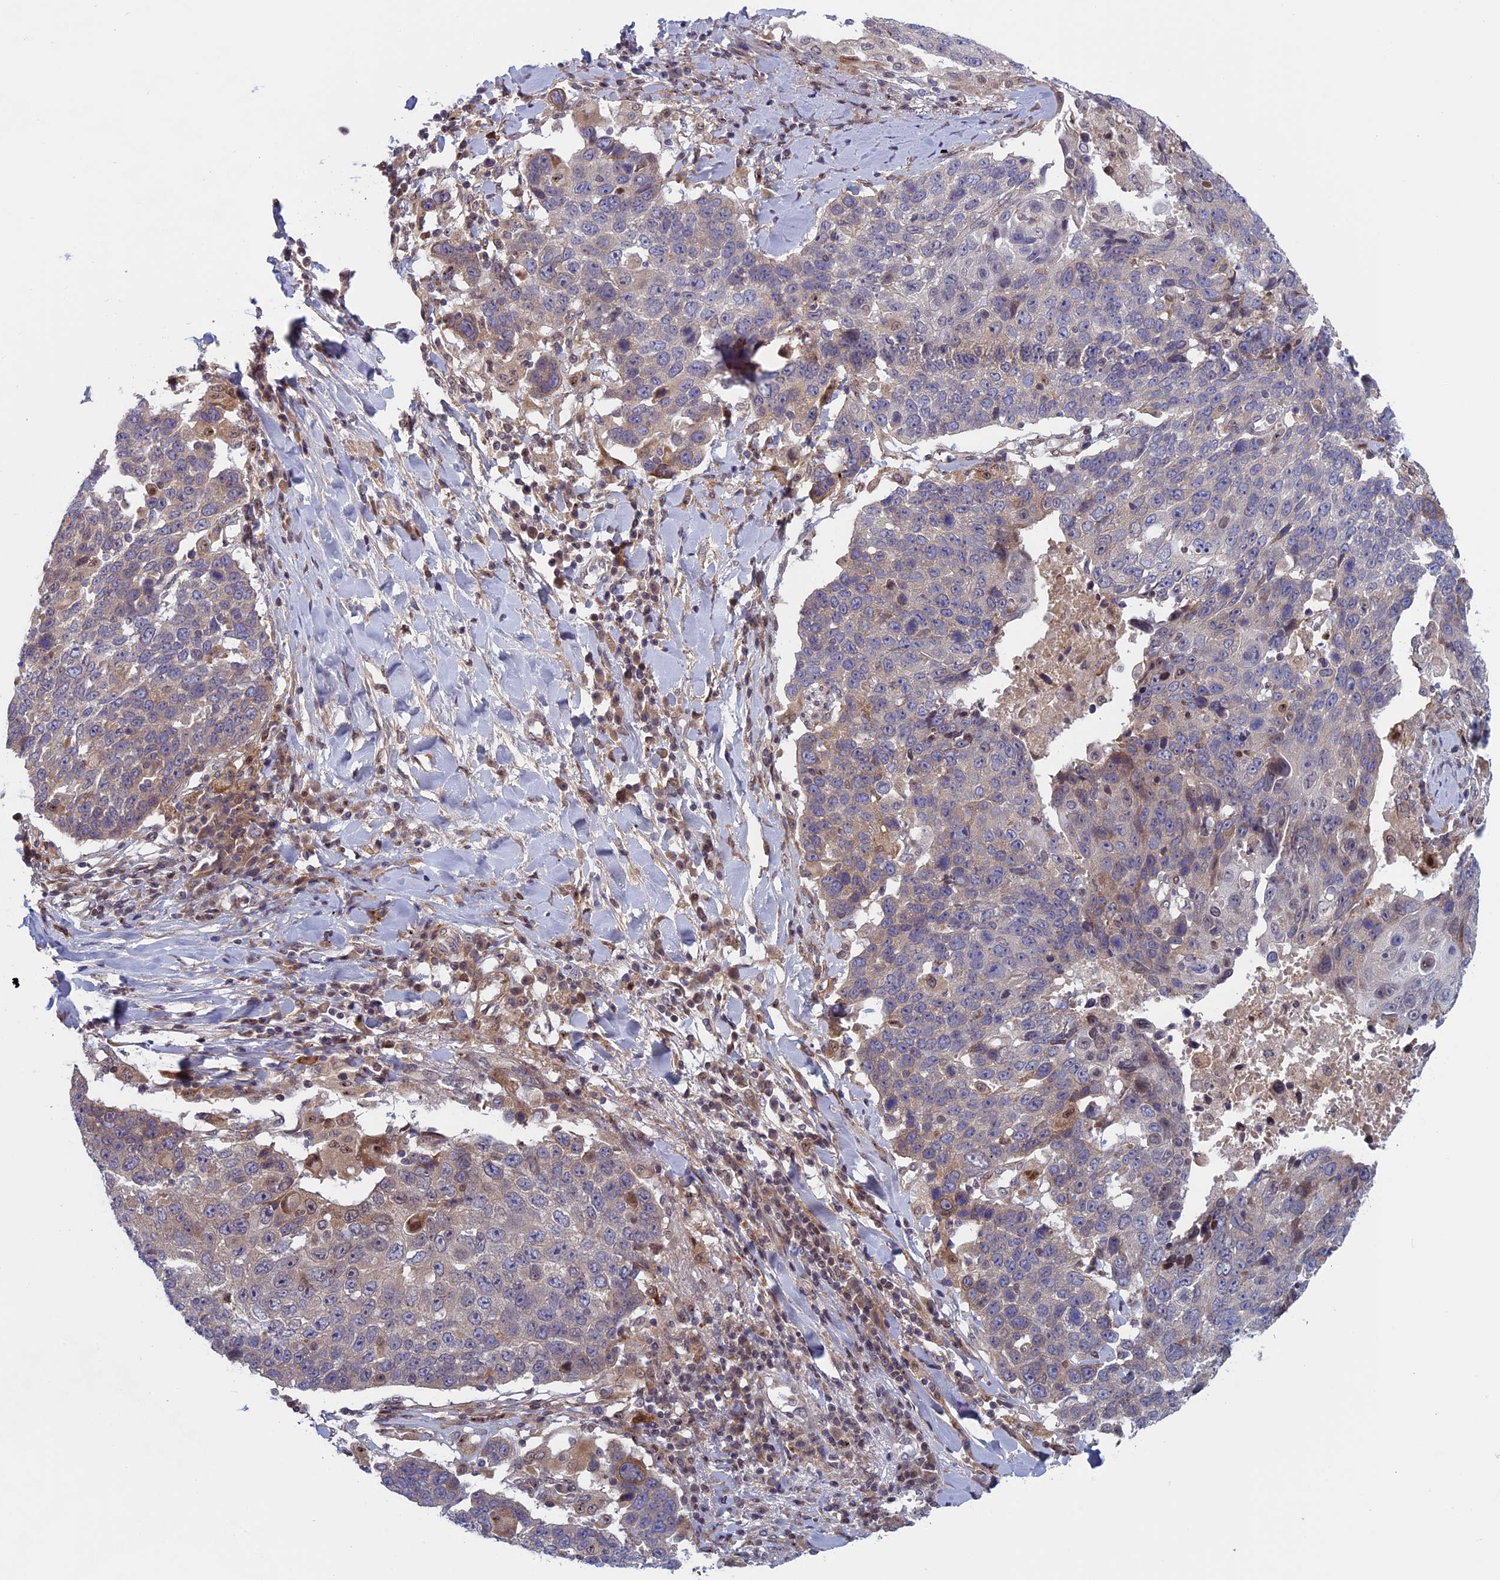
{"staining": {"intensity": "negative", "quantity": "none", "location": "none"}, "tissue": "lung cancer", "cell_type": "Tumor cells", "image_type": "cancer", "snomed": [{"axis": "morphology", "description": "Squamous cell carcinoma, NOS"}, {"axis": "topography", "description": "Lung"}], "caption": "Immunohistochemistry of lung cancer demonstrates no expression in tumor cells.", "gene": "FADS1", "patient": {"sex": "male", "age": 66}}